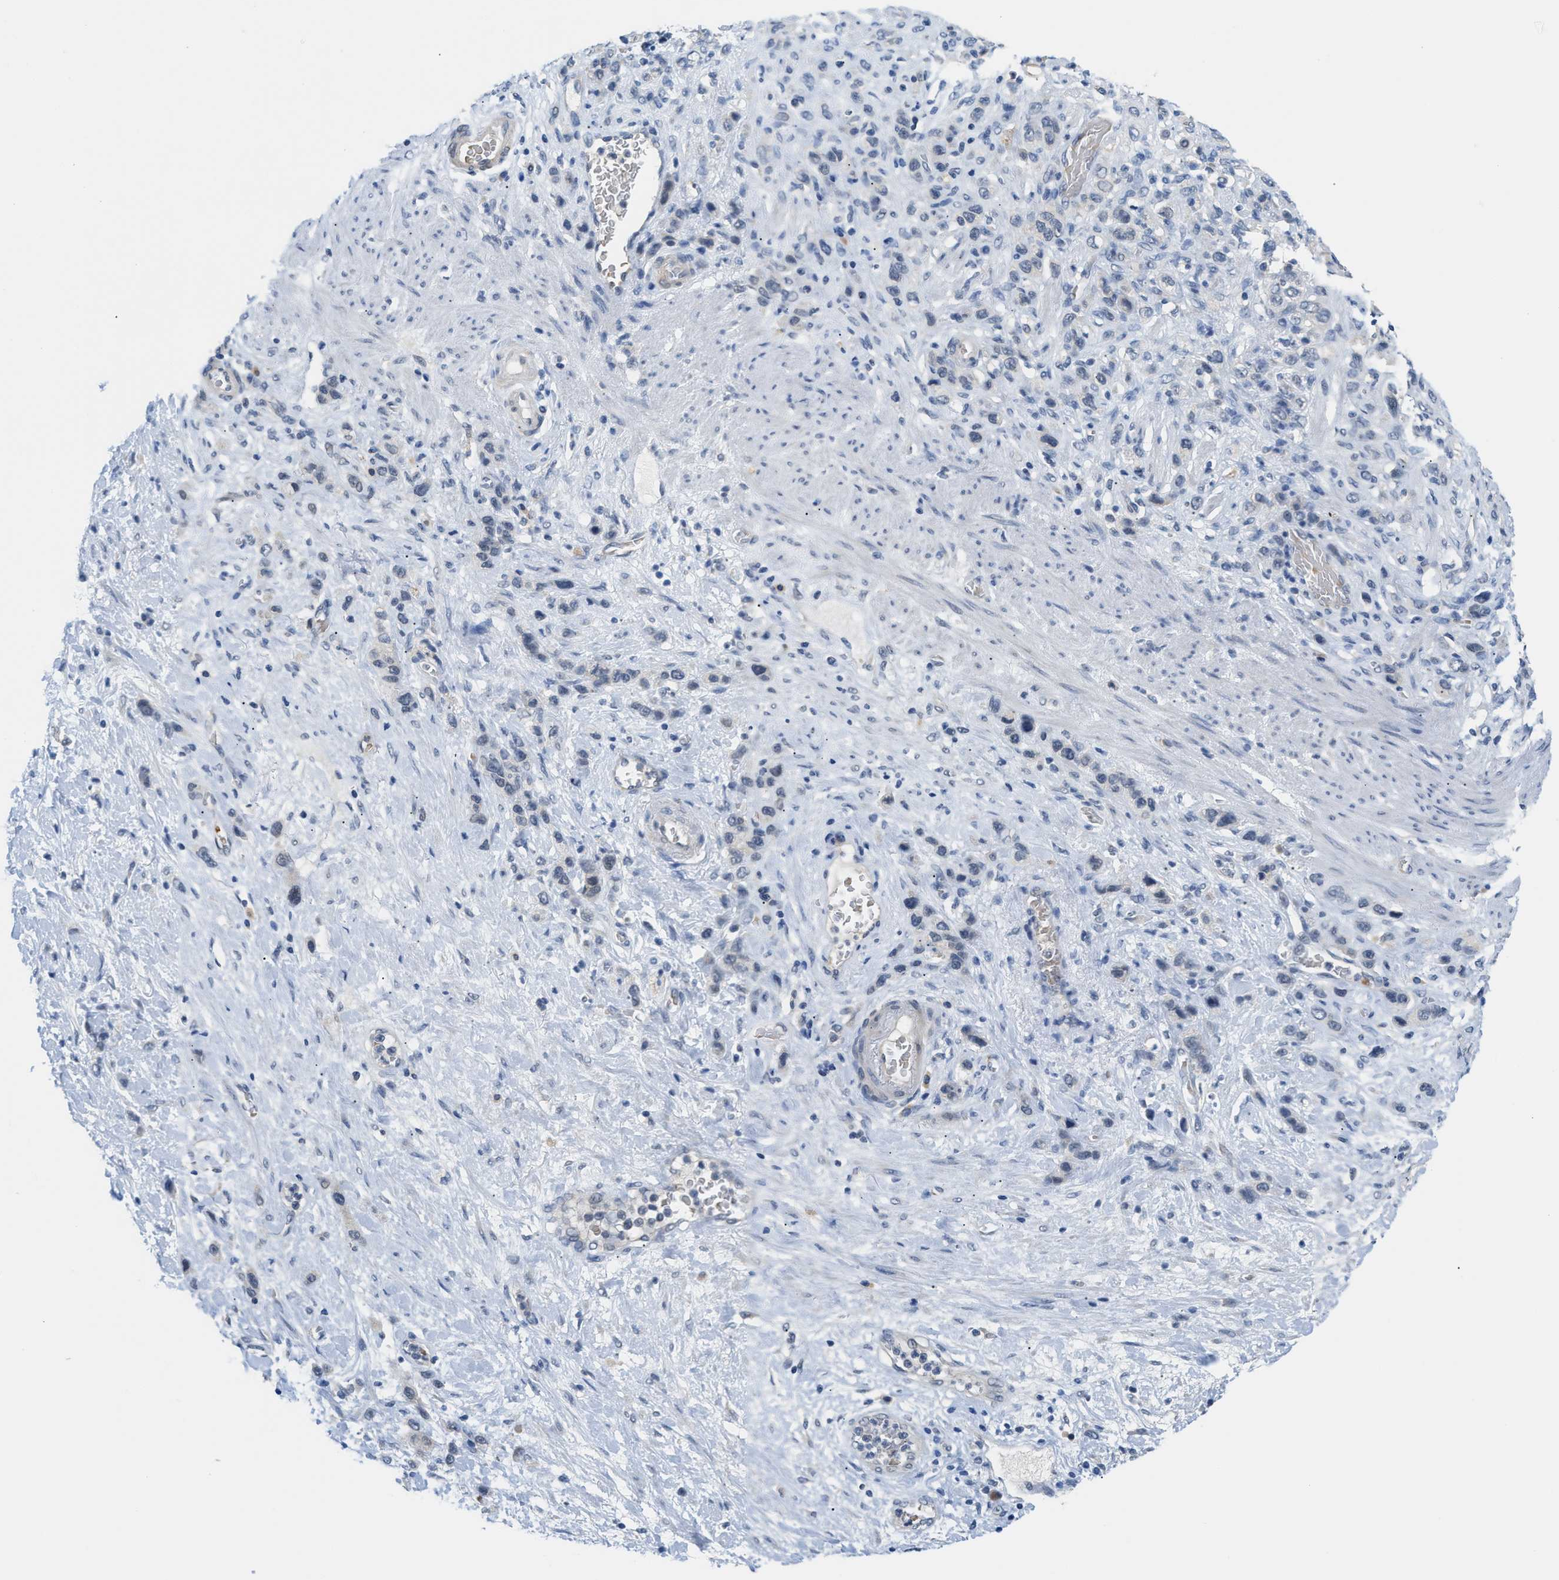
{"staining": {"intensity": "negative", "quantity": "none", "location": "none"}, "tissue": "stomach cancer", "cell_type": "Tumor cells", "image_type": "cancer", "snomed": [{"axis": "morphology", "description": "Adenocarcinoma, NOS"}, {"axis": "morphology", "description": "Adenocarcinoma, High grade"}, {"axis": "topography", "description": "Stomach, upper"}, {"axis": "topography", "description": "Stomach, lower"}], "caption": "DAB immunohistochemical staining of stomach cancer (adenocarcinoma) demonstrates no significant staining in tumor cells.", "gene": "PSAT1", "patient": {"sex": "female", "age": 65}}